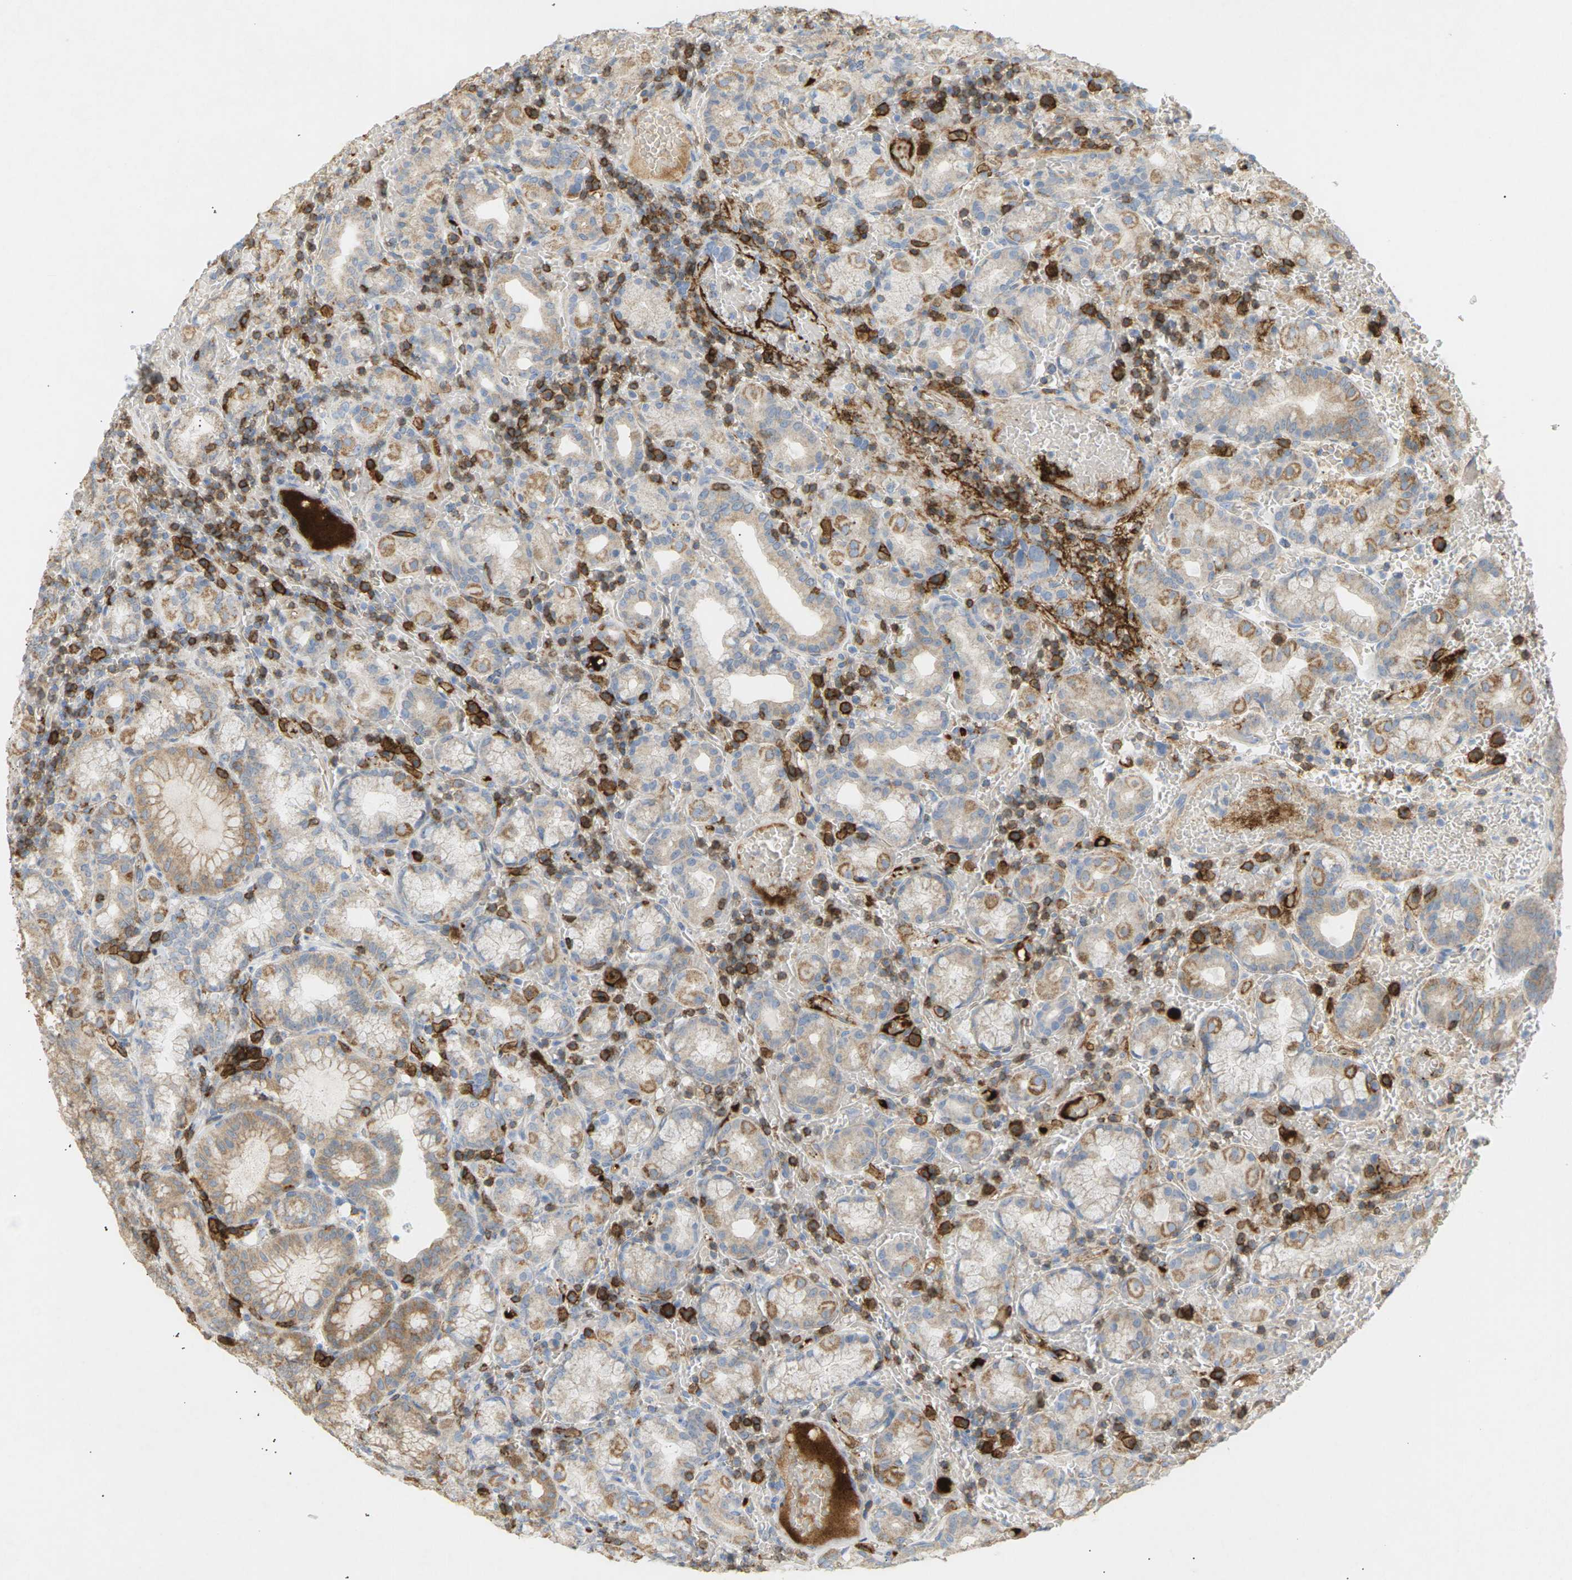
{"staining": {"intensity": "strong", "quantity": "25%-75%", "location": "cytoplasmic/membranous"}, "tissue": "stomach", "cell_type": "Glandular cells", "image_type": "normal", "snomed": [{"axis": "morphology", "description": "Normal tissue, NOS"}, {"axis": "morphology", "description": "Carcinoid, malignant, NOS"}, {"axis": "topography", "description": "Stomach, upper"}], "caption": "The image demonstrates a brown stain indicating the presence of a protein in the cytoplasmic/membranous of glandular cells in stomach.", "gene": "LIME1", "patient": {"sex": "male", "age": 39}}